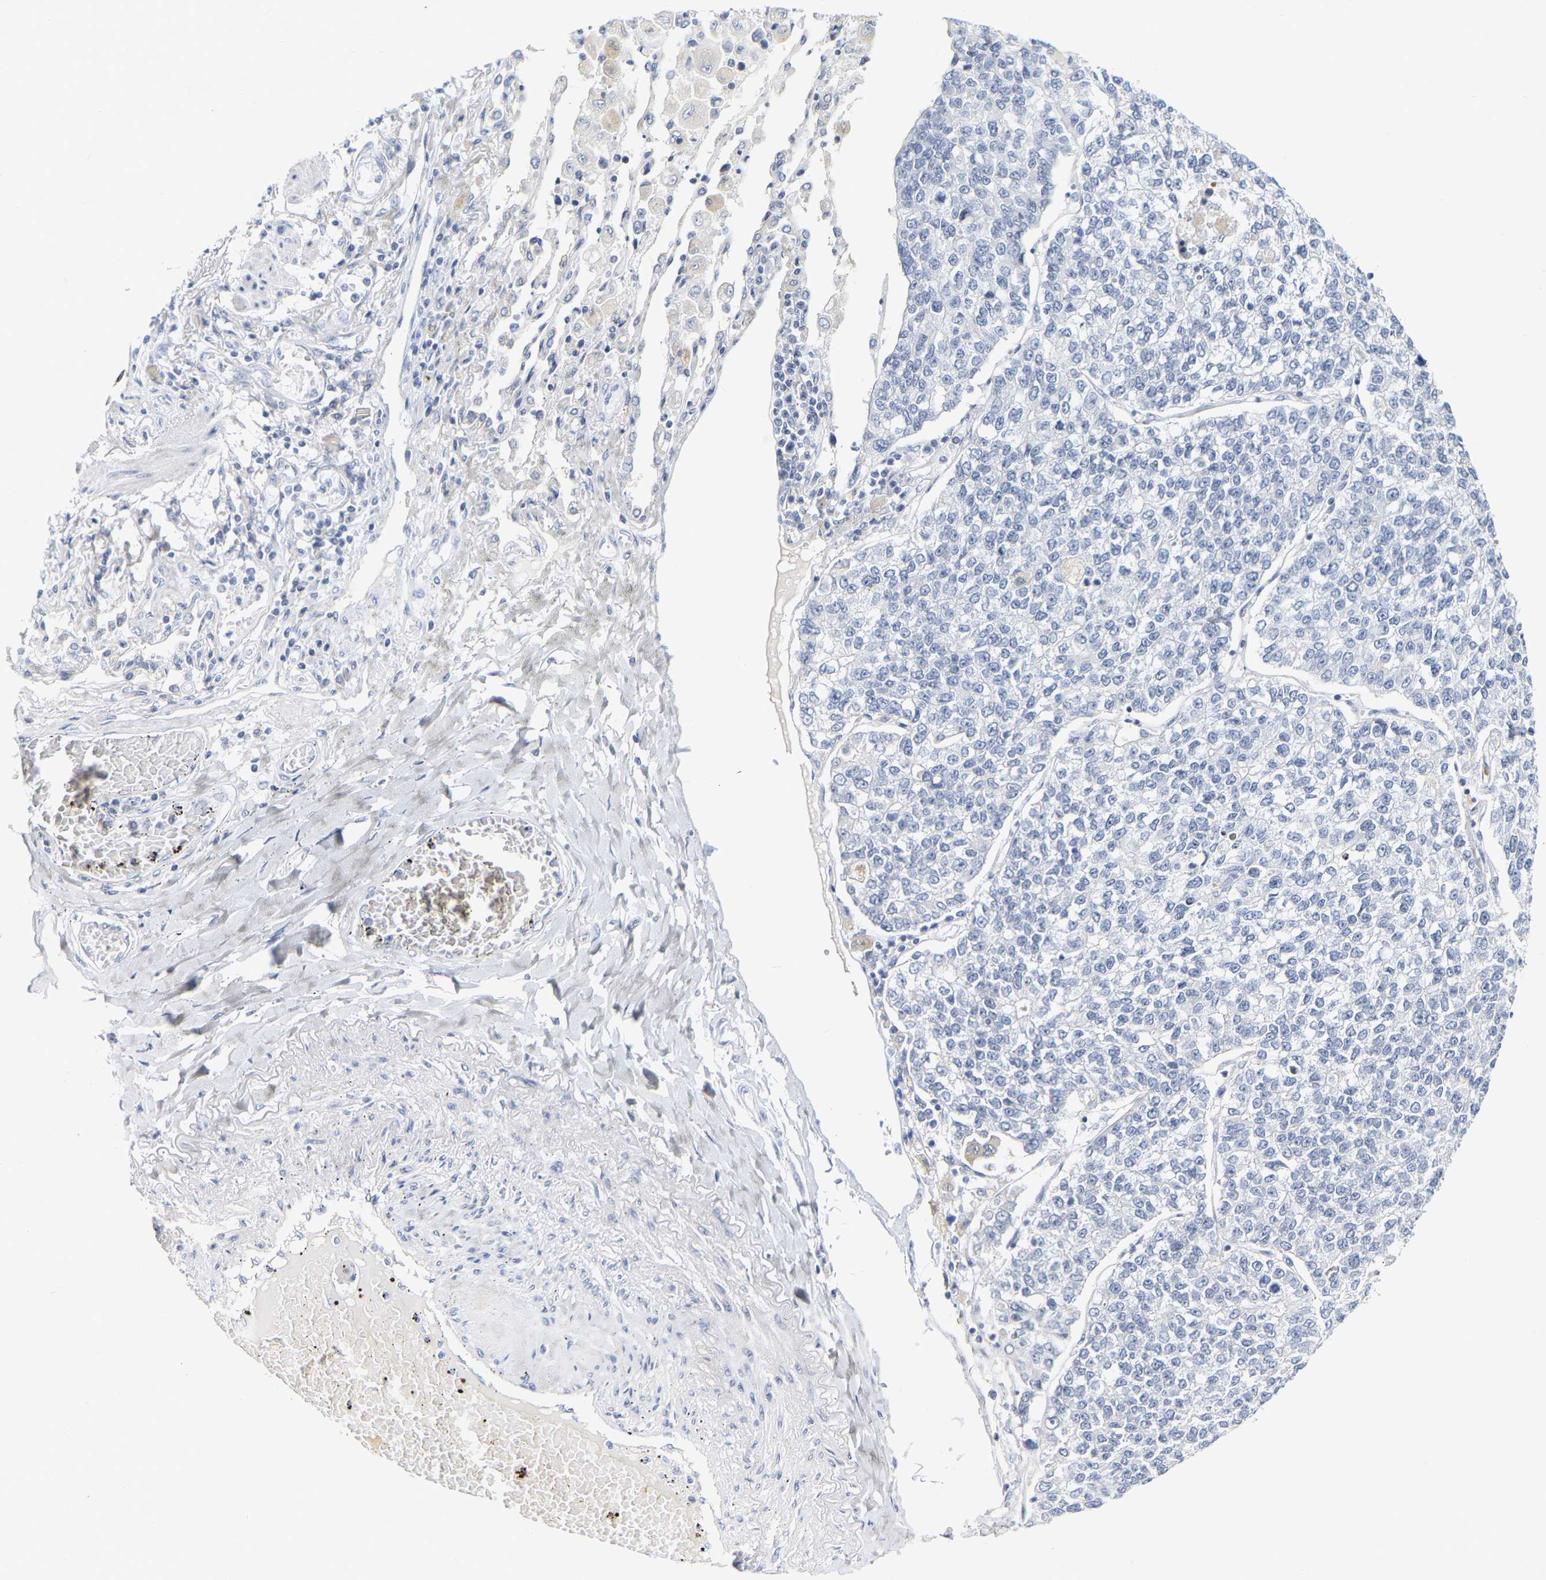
{"staining": {"intensity": "negative", "quantity": "none", "location": "none"}, "tissue": "lung cancer", "cell_type": "Tumor cells", "image_type": "cancer", "snomed": [{"axis": "morphology", "description": "Adenocarcinoma, NOS"}, {"axis": "topography", "description": "Lung"}], "caption": "Human lung cancer stained for a protein using immunohistochemistry reveals no expression in tumor cells.", "gene": "KRT76", "patient": {"sex": "male", "age": 49}}